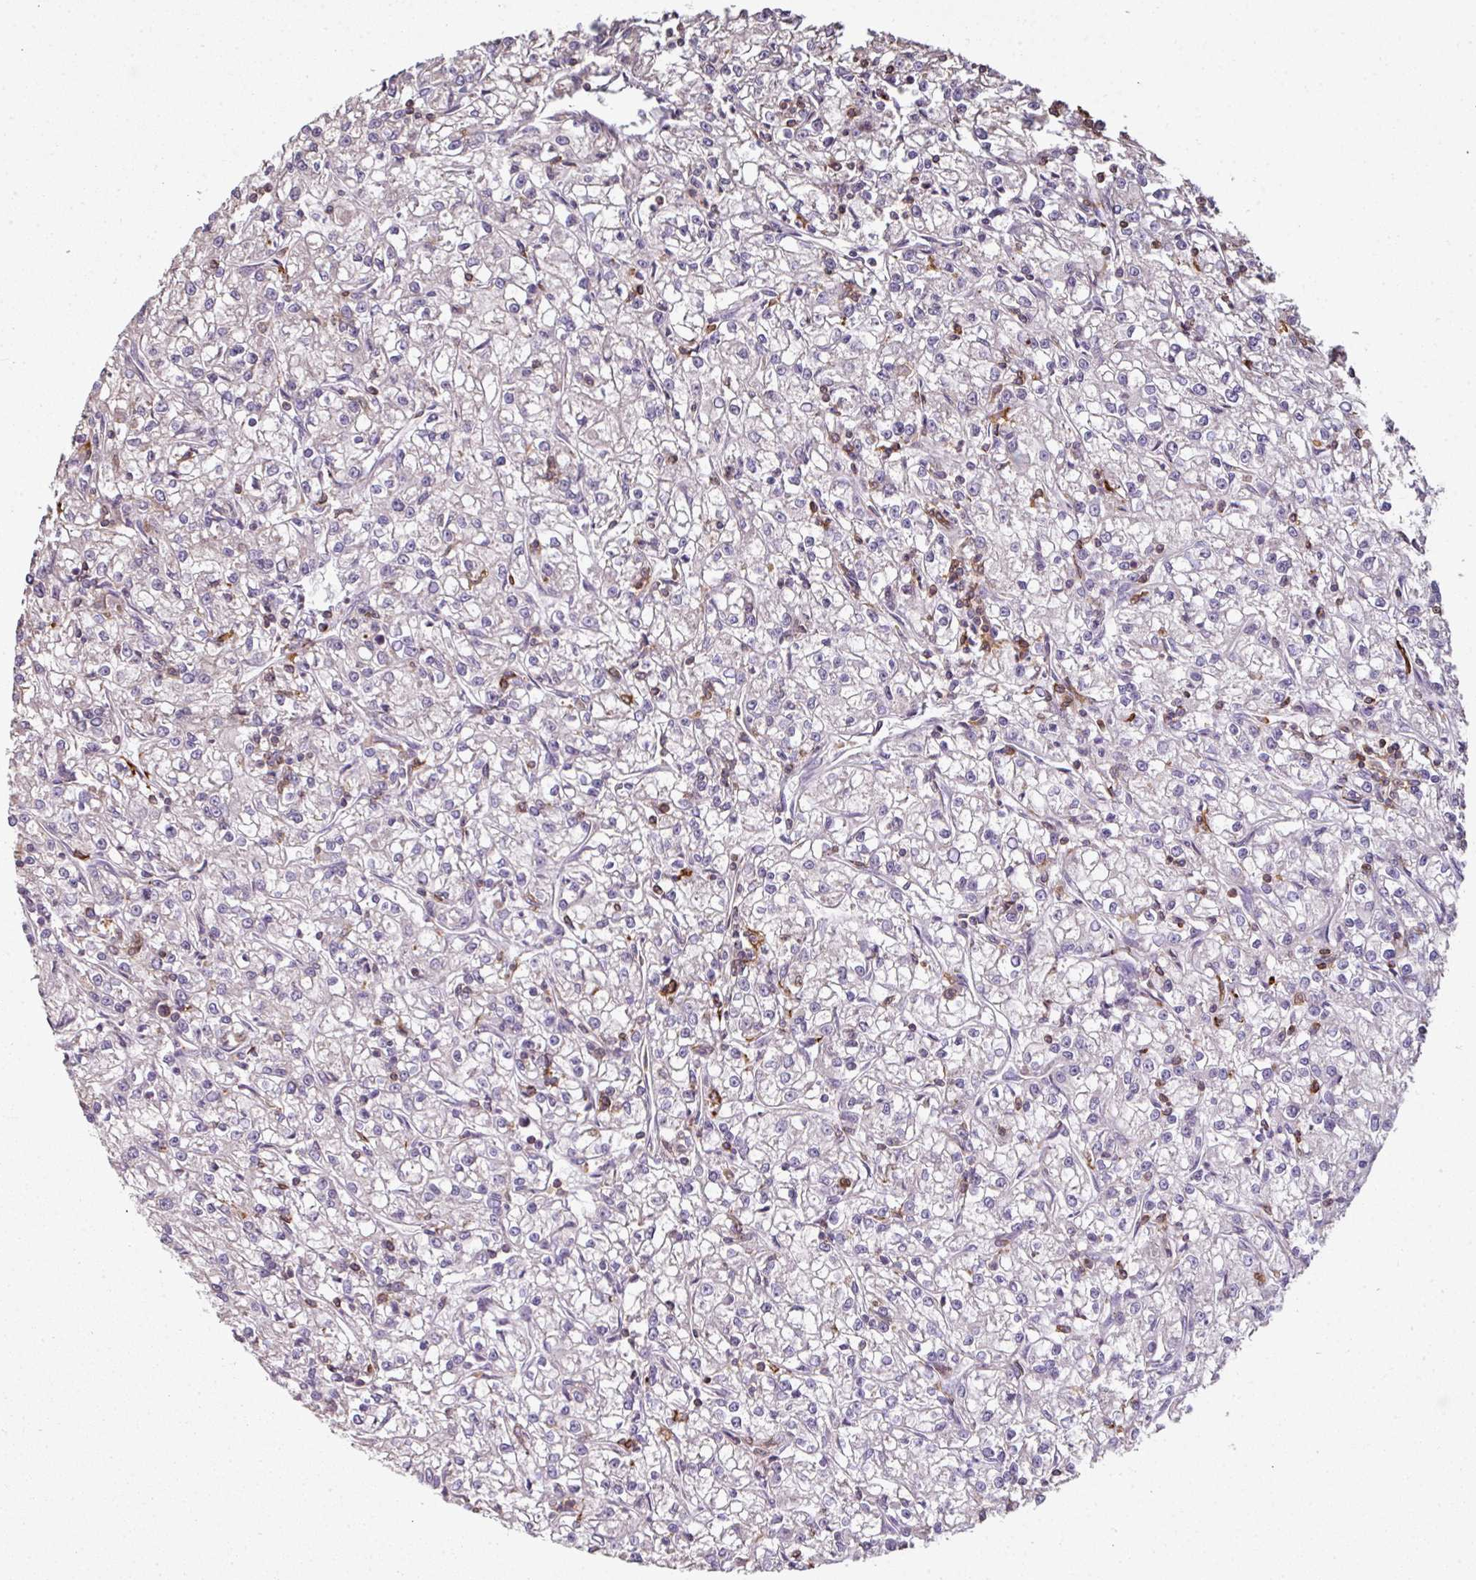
{"staining": {"intensity": "negative", "quantity": "none", "location": "none"}, "tissue": "renal cancer", "cell_type": "Tumor cells", "image_type": "cancer", "snomed": [{"axis": "morphology", "description": "Adenocarcinoma, NOS"}, {"axis": "topography", "description": "Kidney"}], "caption": "DAB (3,3'-diaminobenzidine) immunohistochemical staining of renal cancer displays no significant staining in tumor cells.", "gene": "OLFML2B", "patient": {"sex": "female", "age": 59}}